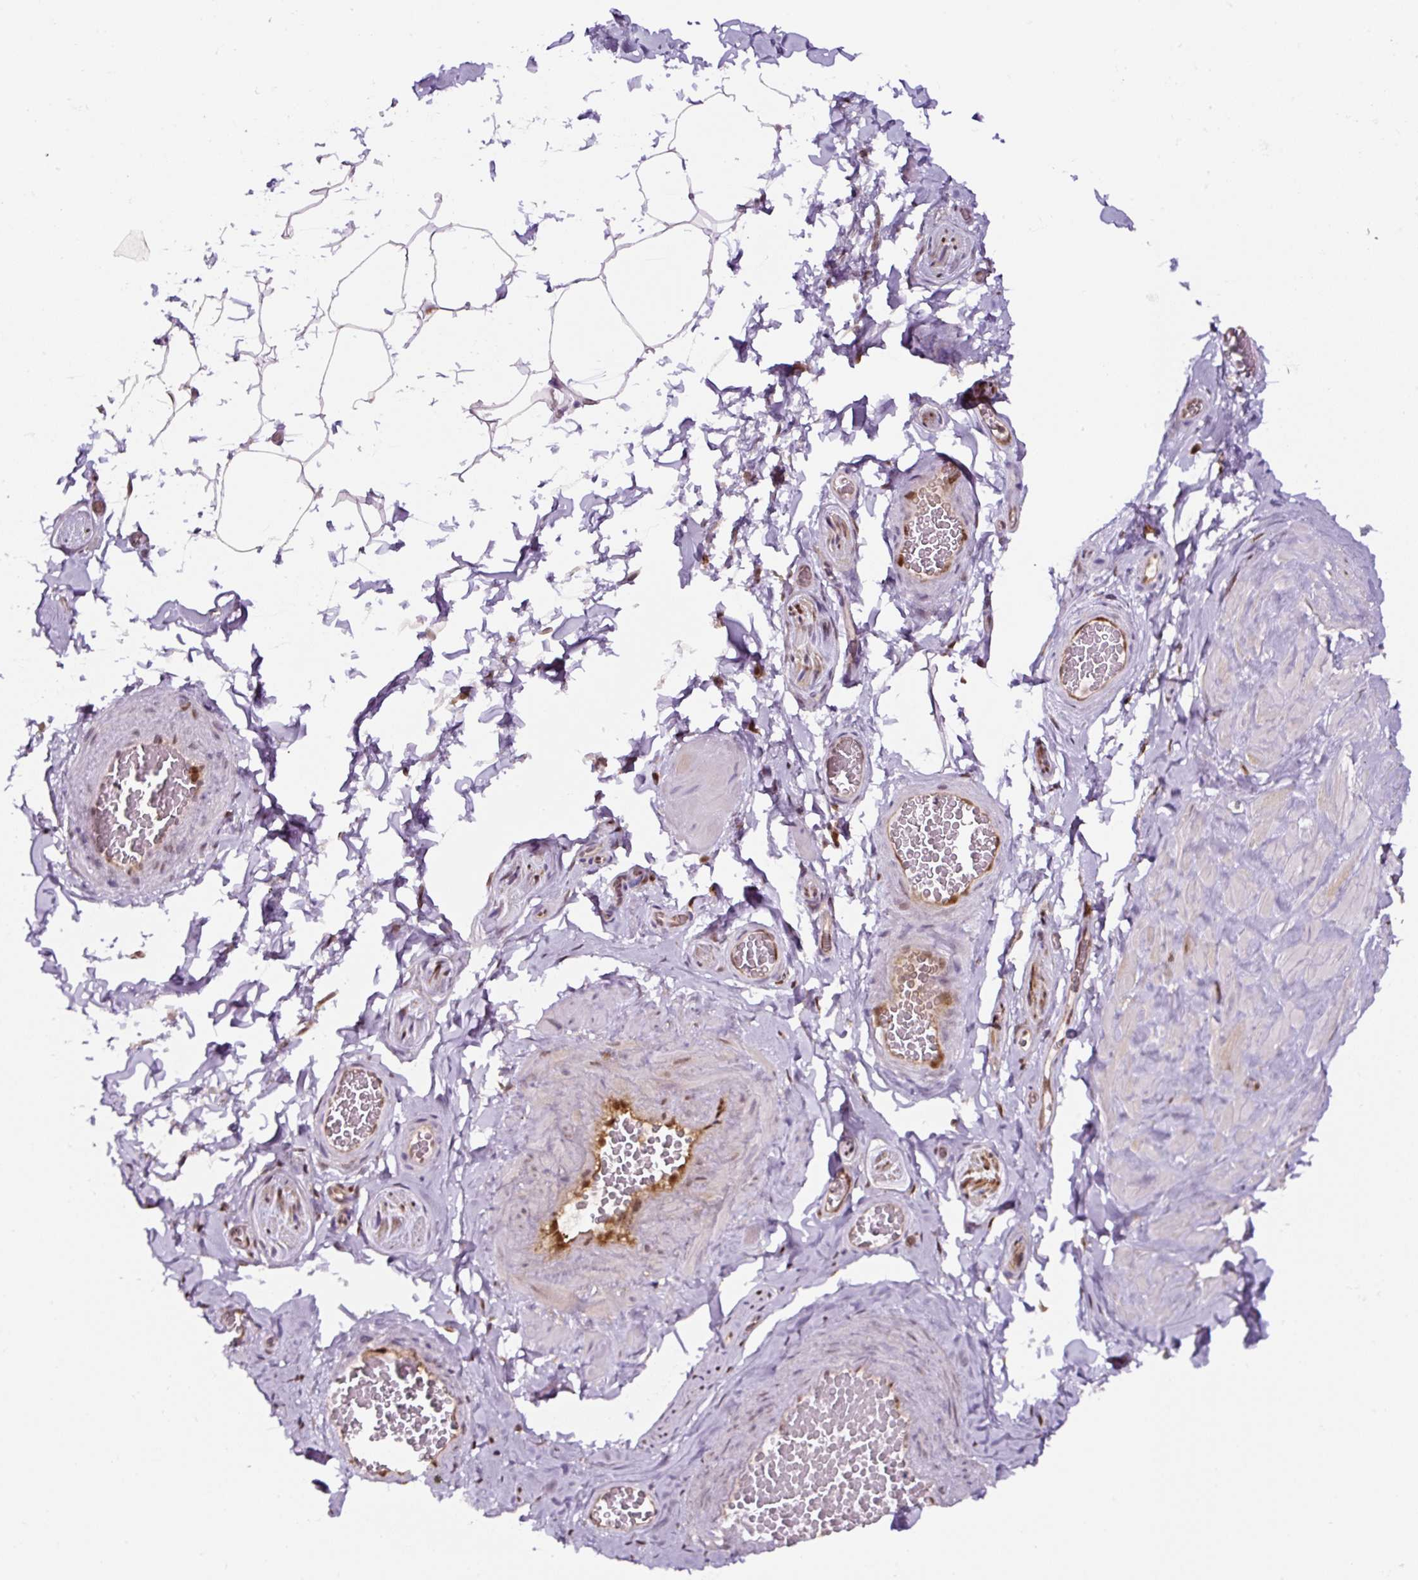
{"staining": {"intensity": "strong", "quantity": "25%-75%", "location": "cytoplasmic/membranous,nuclear"}, "tissue": "adipose tissue", "cell_type": "Adipocytes", "image_type": "normal", "snomed": [{"axis": "morphology", "description": "Normal tissue, NOS"}, {"axis": "topography", "description": "Vascular tissue"}, {"axis": "topography", "description": "Peripheral nerve tissue"}], "caption": "Adipocytes display high levels of strong cytoplasmic/membranous,nuclear positivity in approximately 25%-75% of cells in normal adipose tissue. The protein is shown in brown color, while the nuclei are stained blue.", "gene": "ANXA1", "patient": {"sex": "male", "age": 41}}